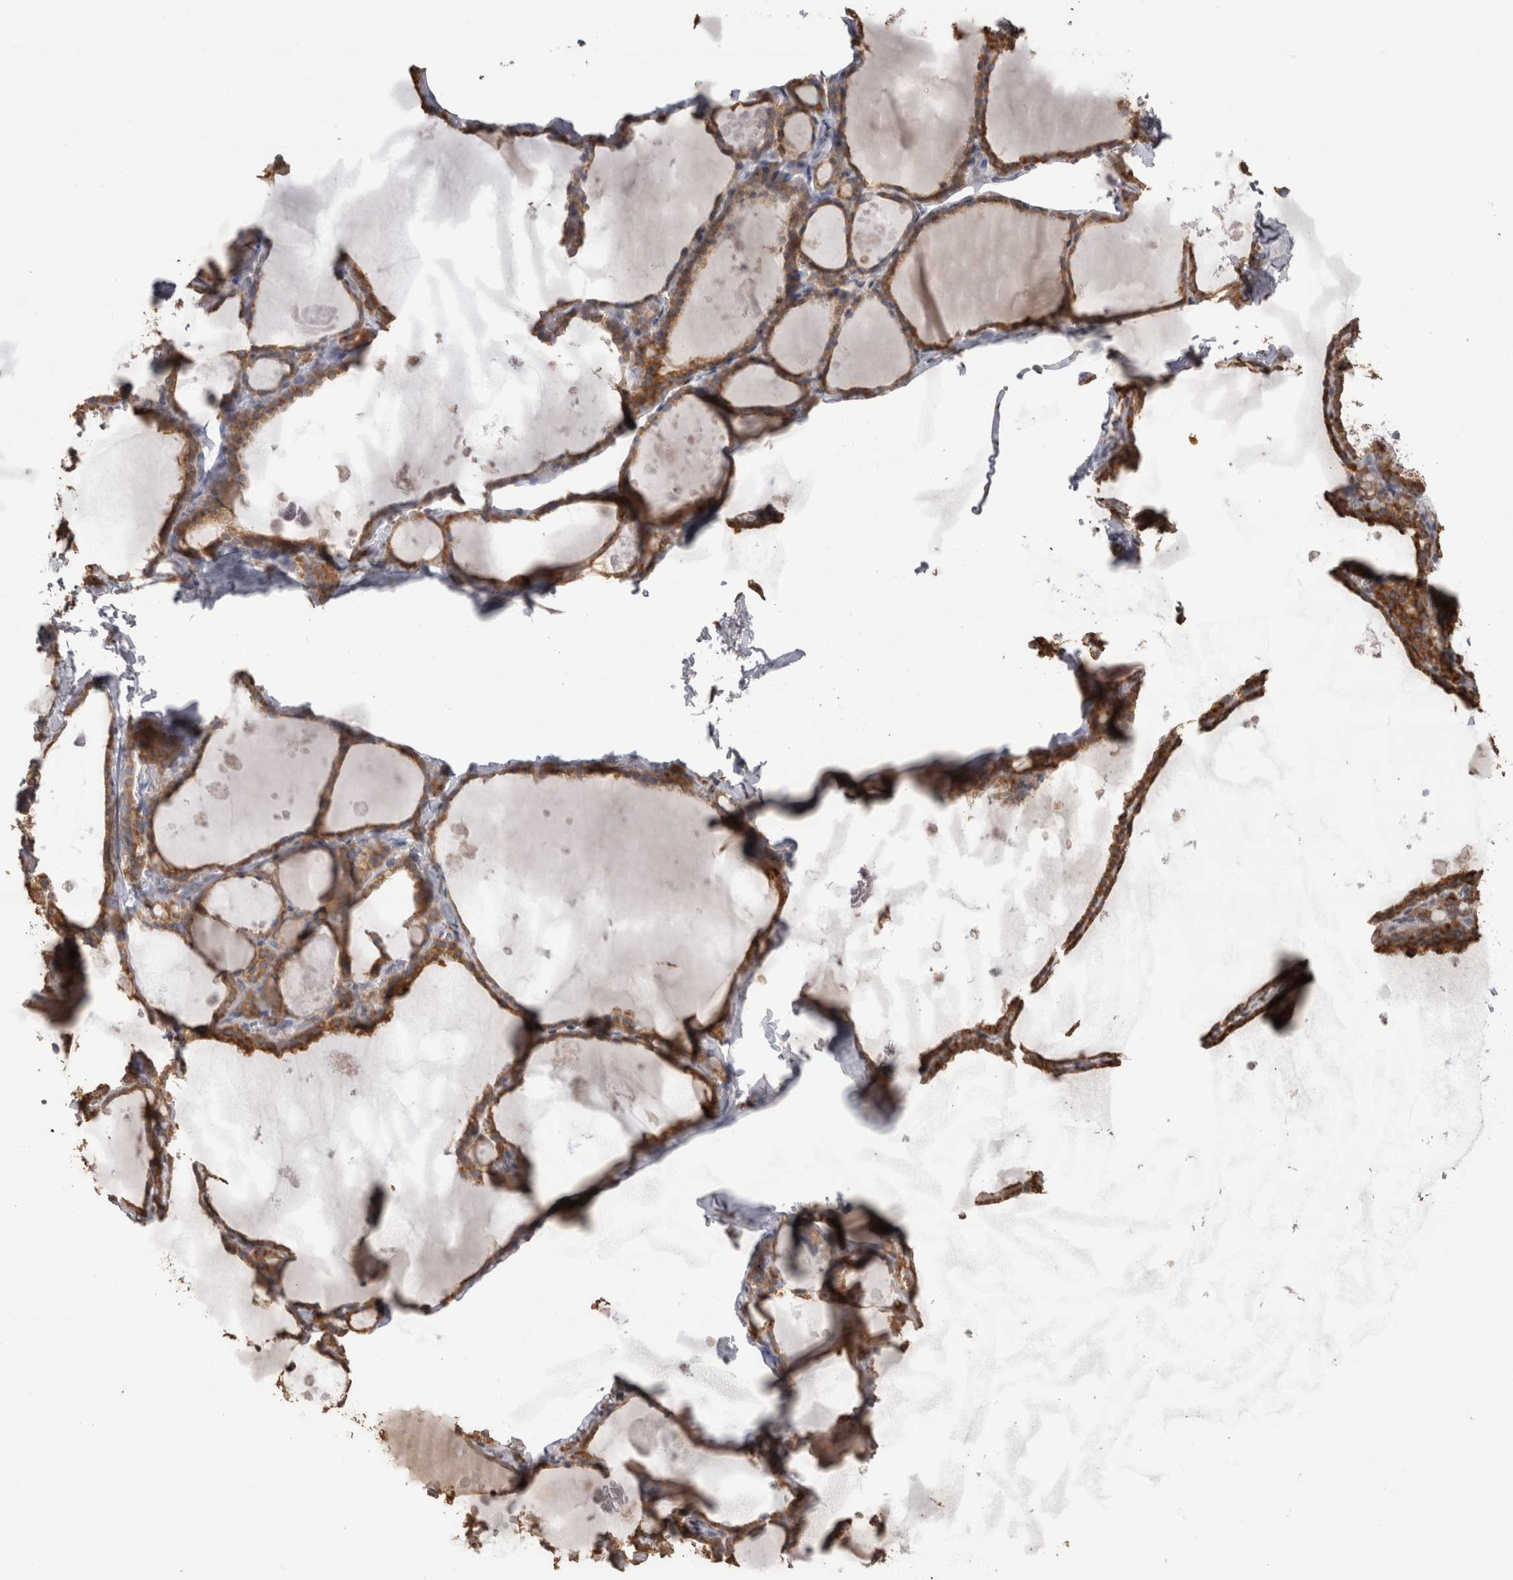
{"staining": {"intensity": "moderate", "quantity": ">75%", "location": "cytoplasmic/membranous"}, "tissue": "thyroid gland", "cell_type": "Glandular cells", "image_type": "normal", "snomed": [{"axis": "morphology", "description": "Normal tissue, NOS"}, {"axis": "topography", "description": "Thyroid gland"}], "caption": "This micrograph displays immunohistochemistry (IHC) staining of benign thyroid gland, with medium moderate cytoplasmic/membranous expression in about >75% of glandular cells.", "gene": "CRELD2", "patient": {"sex": "male", "age": 56}}